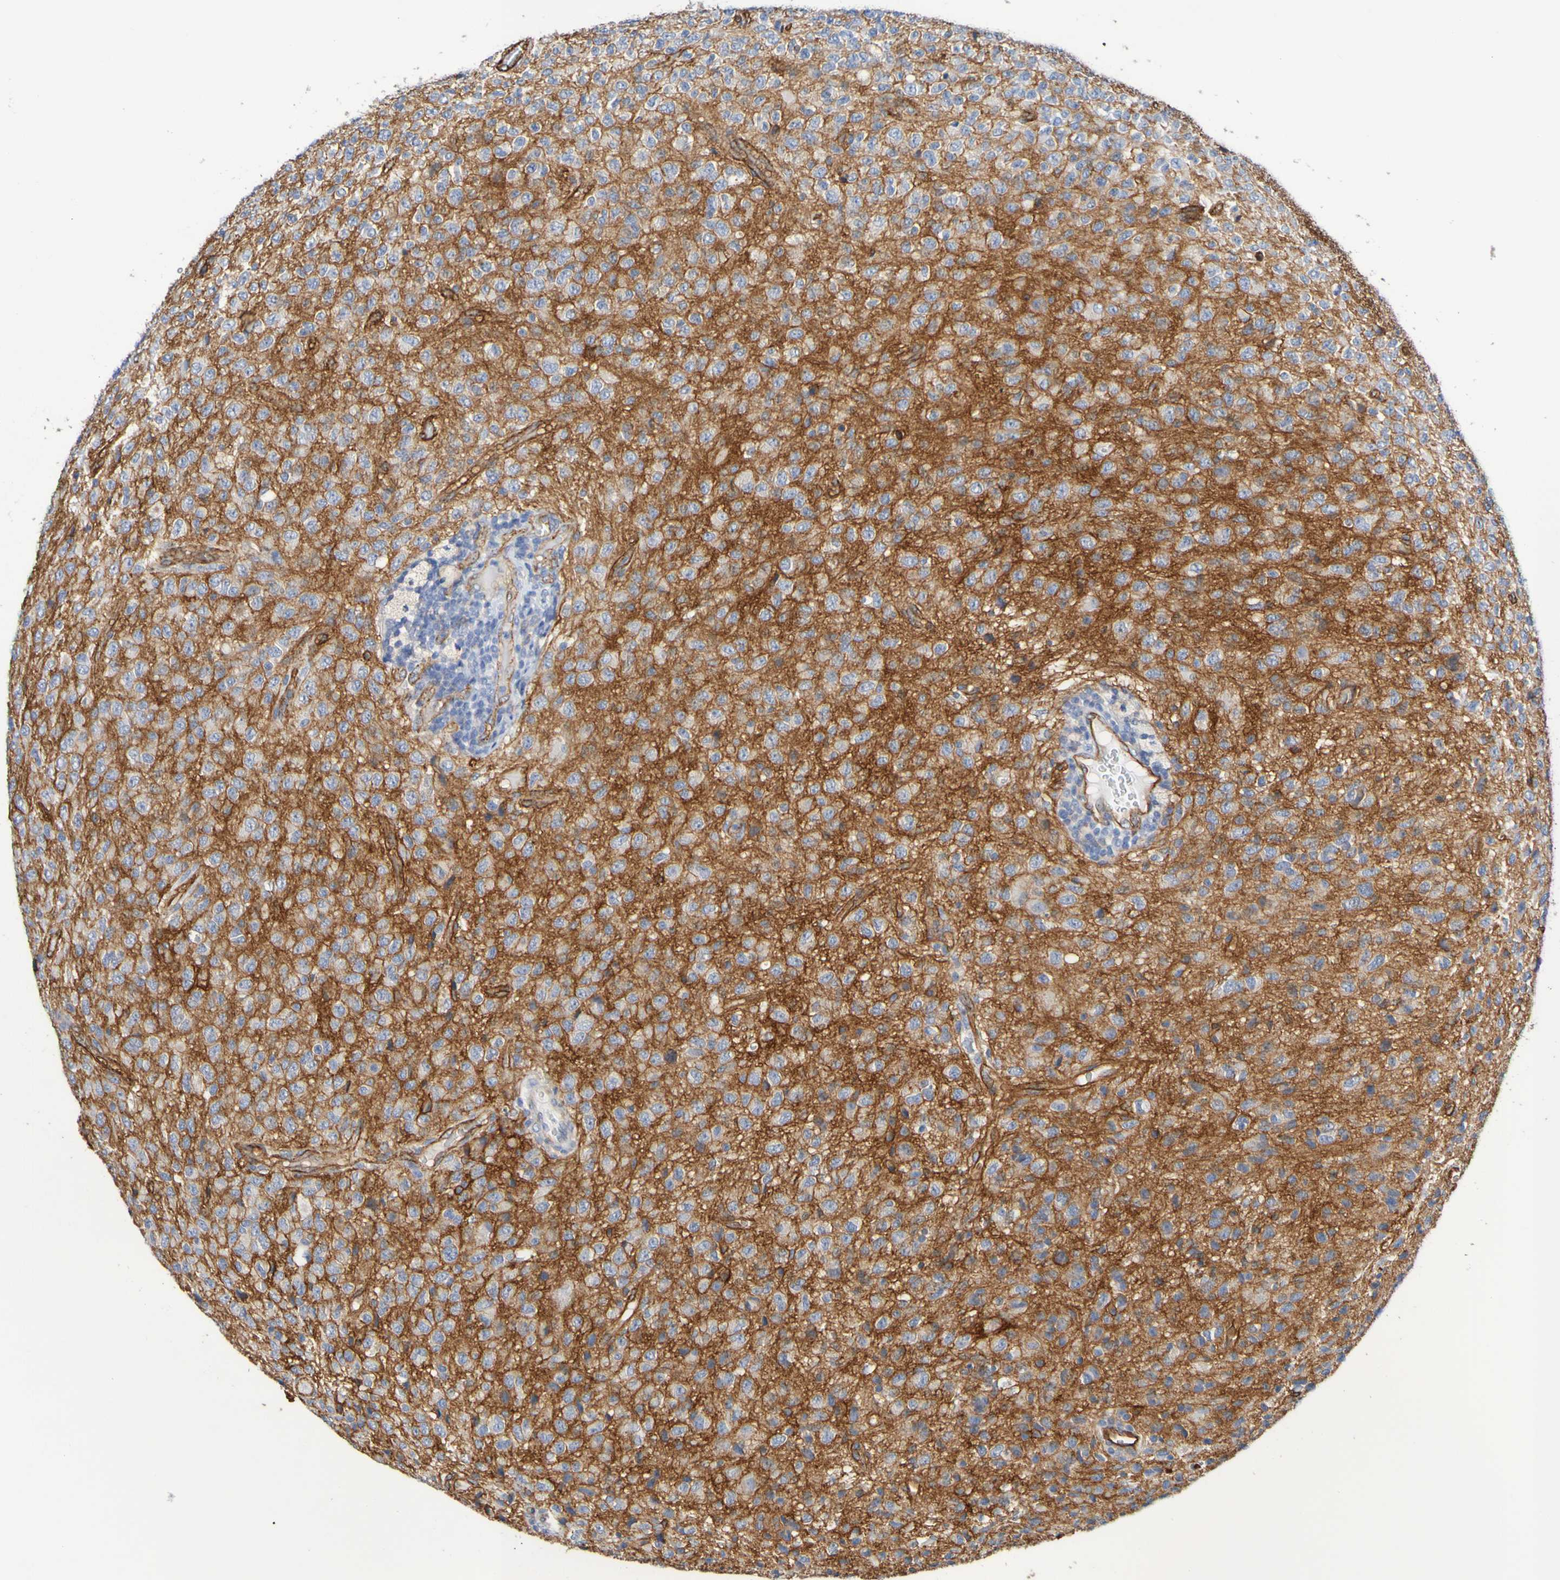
{"staining": {"intensity": "moderate", "quantity": ">75%", "location": "cytoplasmic/membranous"}, "tissue": "glioma", "cell_type": "Tumor cells", "image_type": "cancer", "snomed": [{"axis": "morphology", "description": "Glioma, malignant, High grade"}, {"axis": "topography", "description": "pancreas cauda"}], "caption": "Protein staining of glioma tissue displays moderate cytoplasmic/membranous staining in approximately >75% of tumor cells. (DAB IHC with brightfield microscopy, high magnification).", "gene": "SLC3A2", "patient": {"sex": "male", "age": 60}}